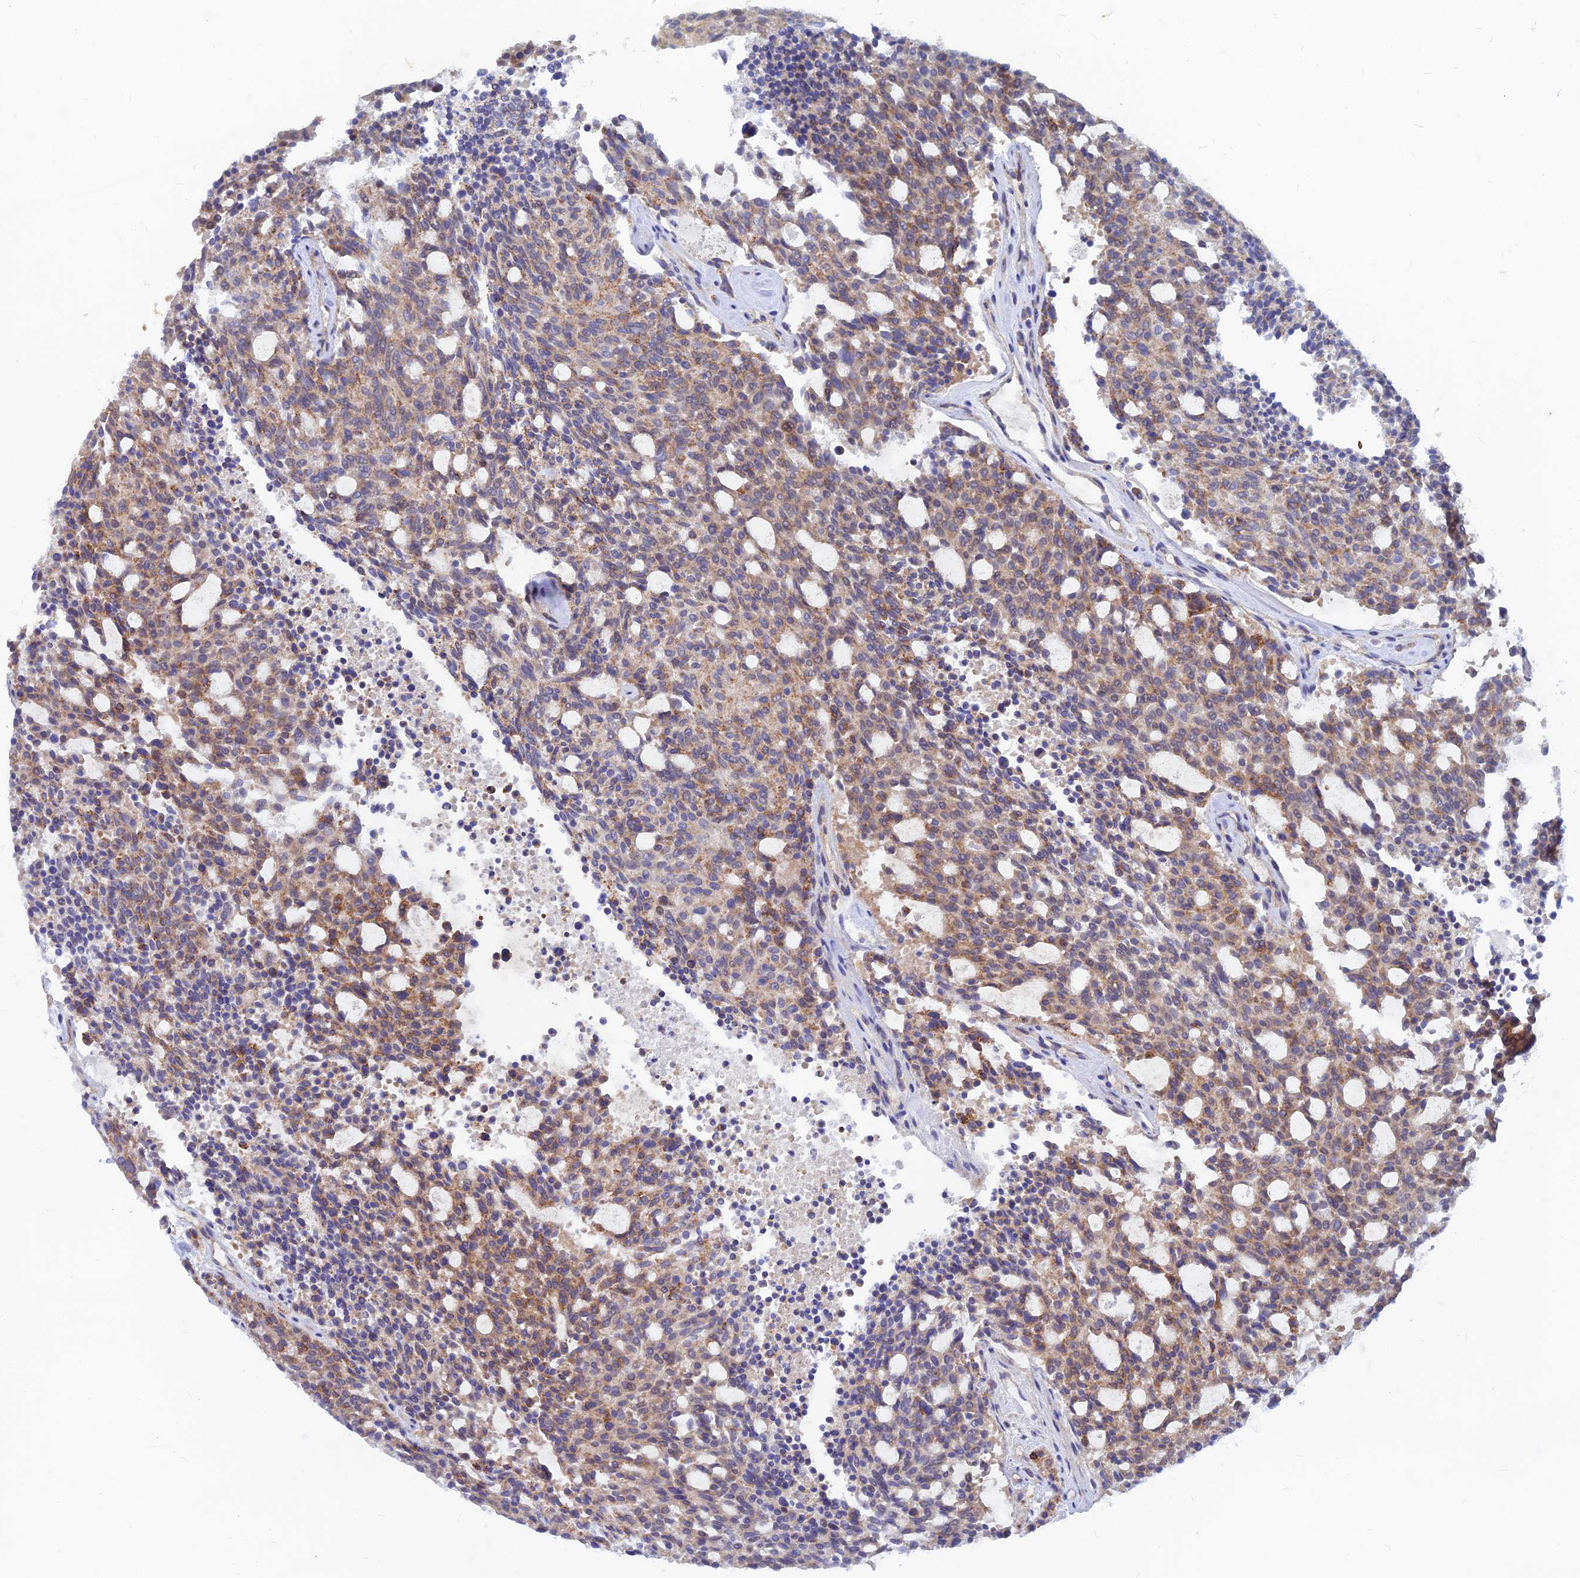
{"staining": {"intensity": "weak", "quantity": ">75%", "location": "cytoplasmic/membranous"}, "tissue": "carcinoid", "cell_type": "Tumor cells", "image_type": "cancer", "snomed": [{"axis": "morphology", "description": "Carcinoid, malignant, NOS"}, {"axis": "topography", "description": "Pancreas"}], "caption": "A brown stain shows weak cytoplasmic/membranous positivity of a protein in human carcinoid (malignant) tumor cells.", "gene": "DNAJC16", "patient": {"sex": "female", "age": 54}}